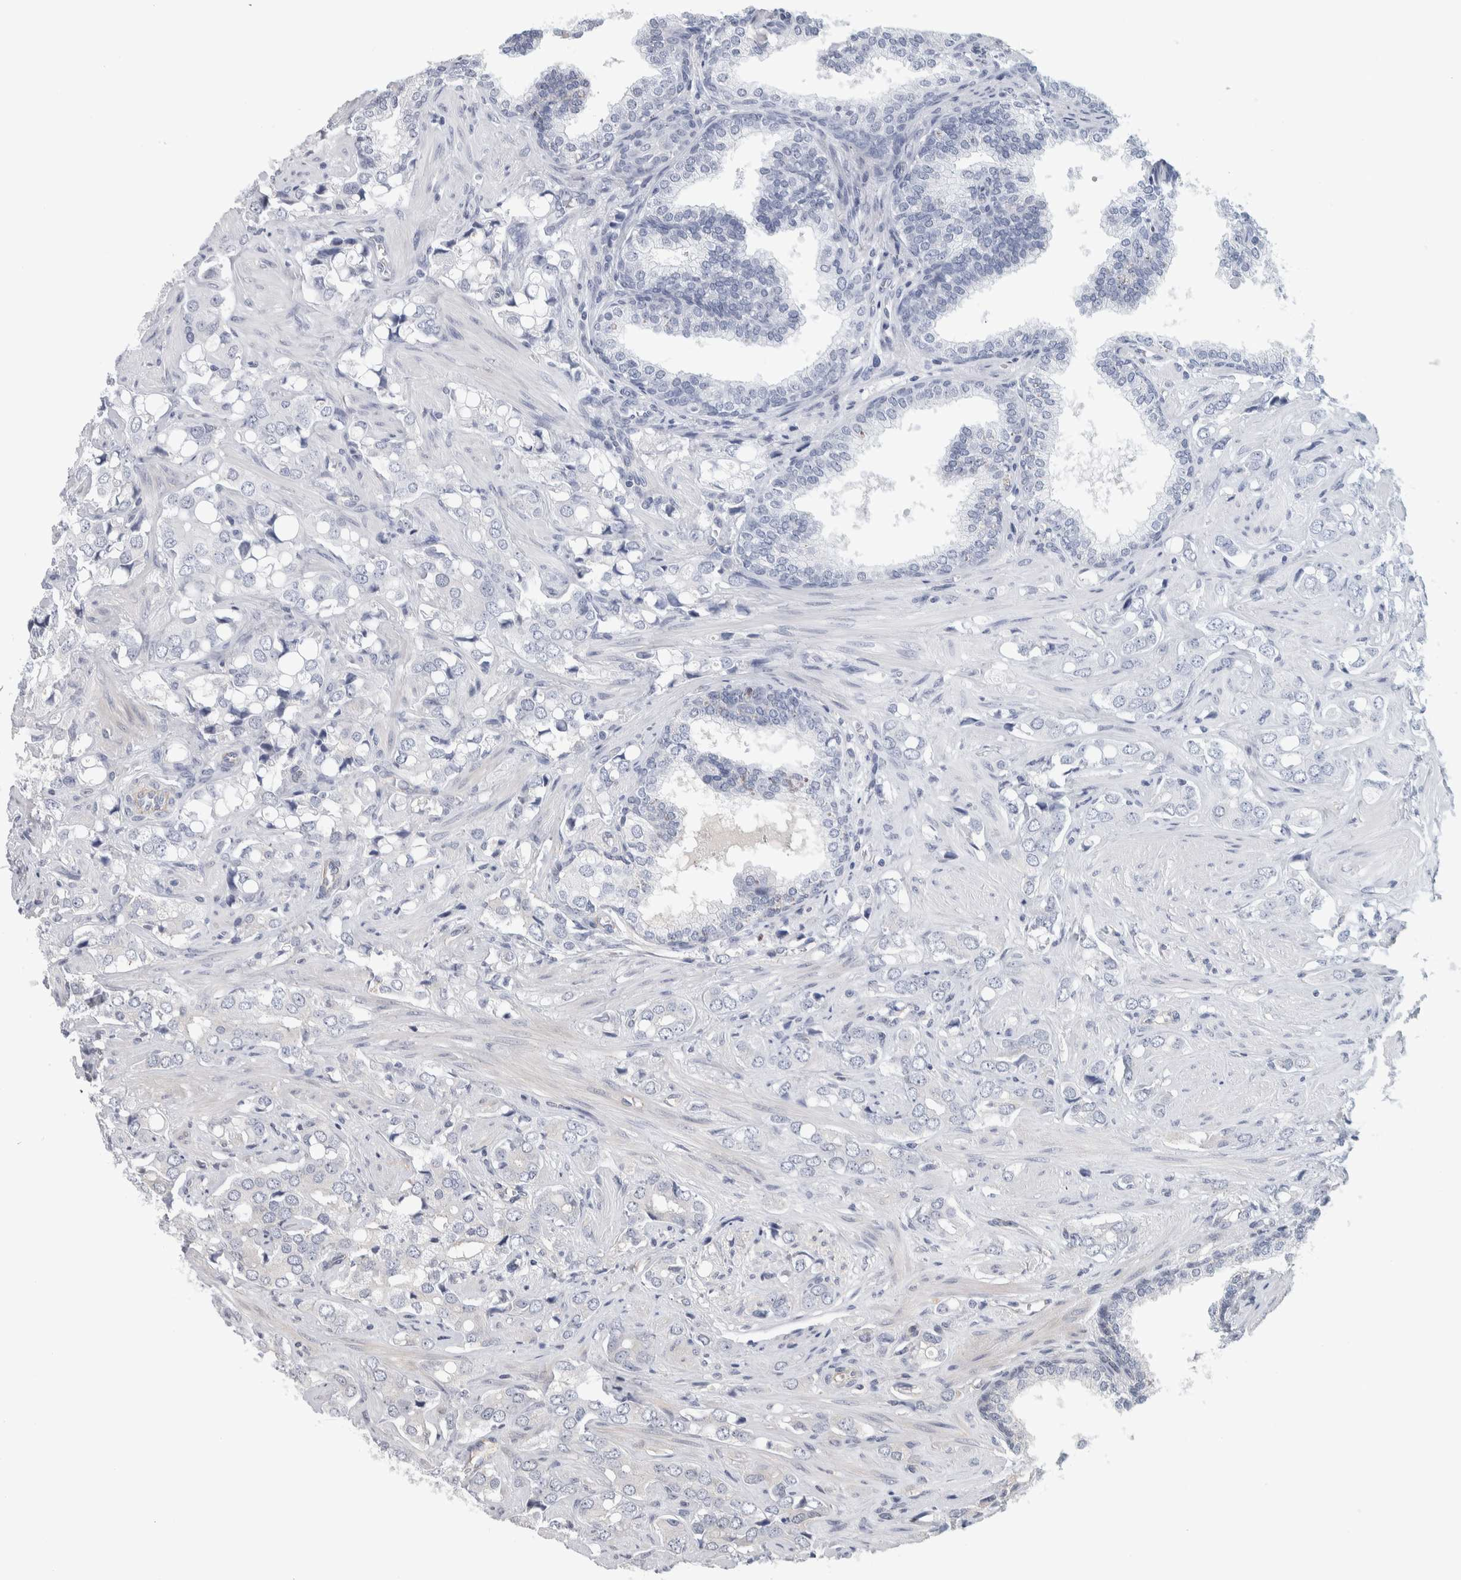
{"staining": {"intensity": "negative", "quantity": "none", "location": "none"}, "tissue": "prostate cancer", "cell_type": "Tumor cells", "image_type": "cancer", "snomed": [{"axis": "morphology", "description": "Adenocarcinoma, High grade"}, {"axis": "topography", "description": "Prostate"}], "caption": "The photomicrograph reveals no staining of tumor cells in prostate adenocarcinoma (high-grade). (Immunohistochemistry (ihc), brightfield microscopy, high magnification).", "gene": "ZNF862", "patient": {"sex": "male", "age": 52}}